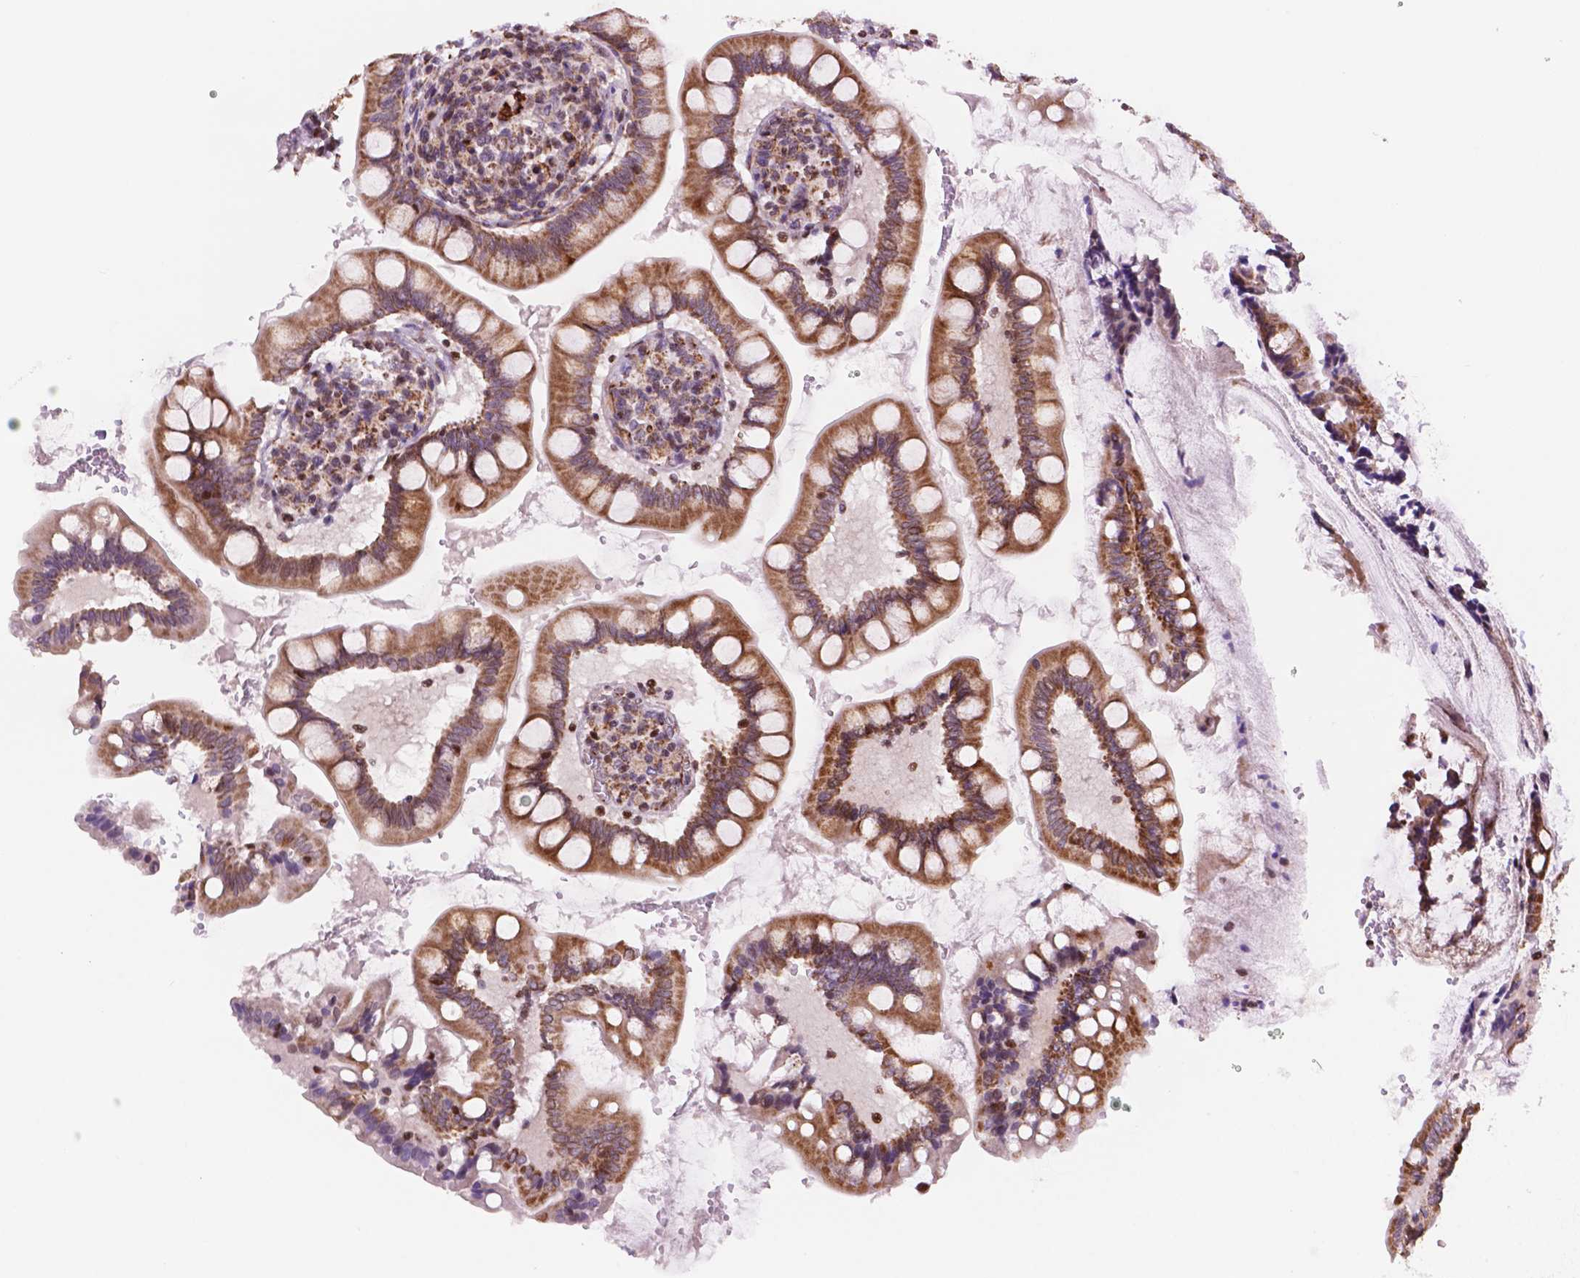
{"staining": {"intensity": "strong", "quantity": ">75%", "location": "cytoplasmic/membranous"}, "tissue": "small intestine", "cell_type": "Glandular cells", "image_type": "normal", "snomed": [{"axis": "morphology", "description": "Normal tissue, NOS"}, {"axis": "topography", "description": "Small intestine"}], "caption": "Protein analysis of unremarkable small intestine exhibits strong cytoplasmic/membranous expression in about >75% of glandular cells.", "gene": "GEMIN4", "patient": {"sex": "female", "age": 56}}